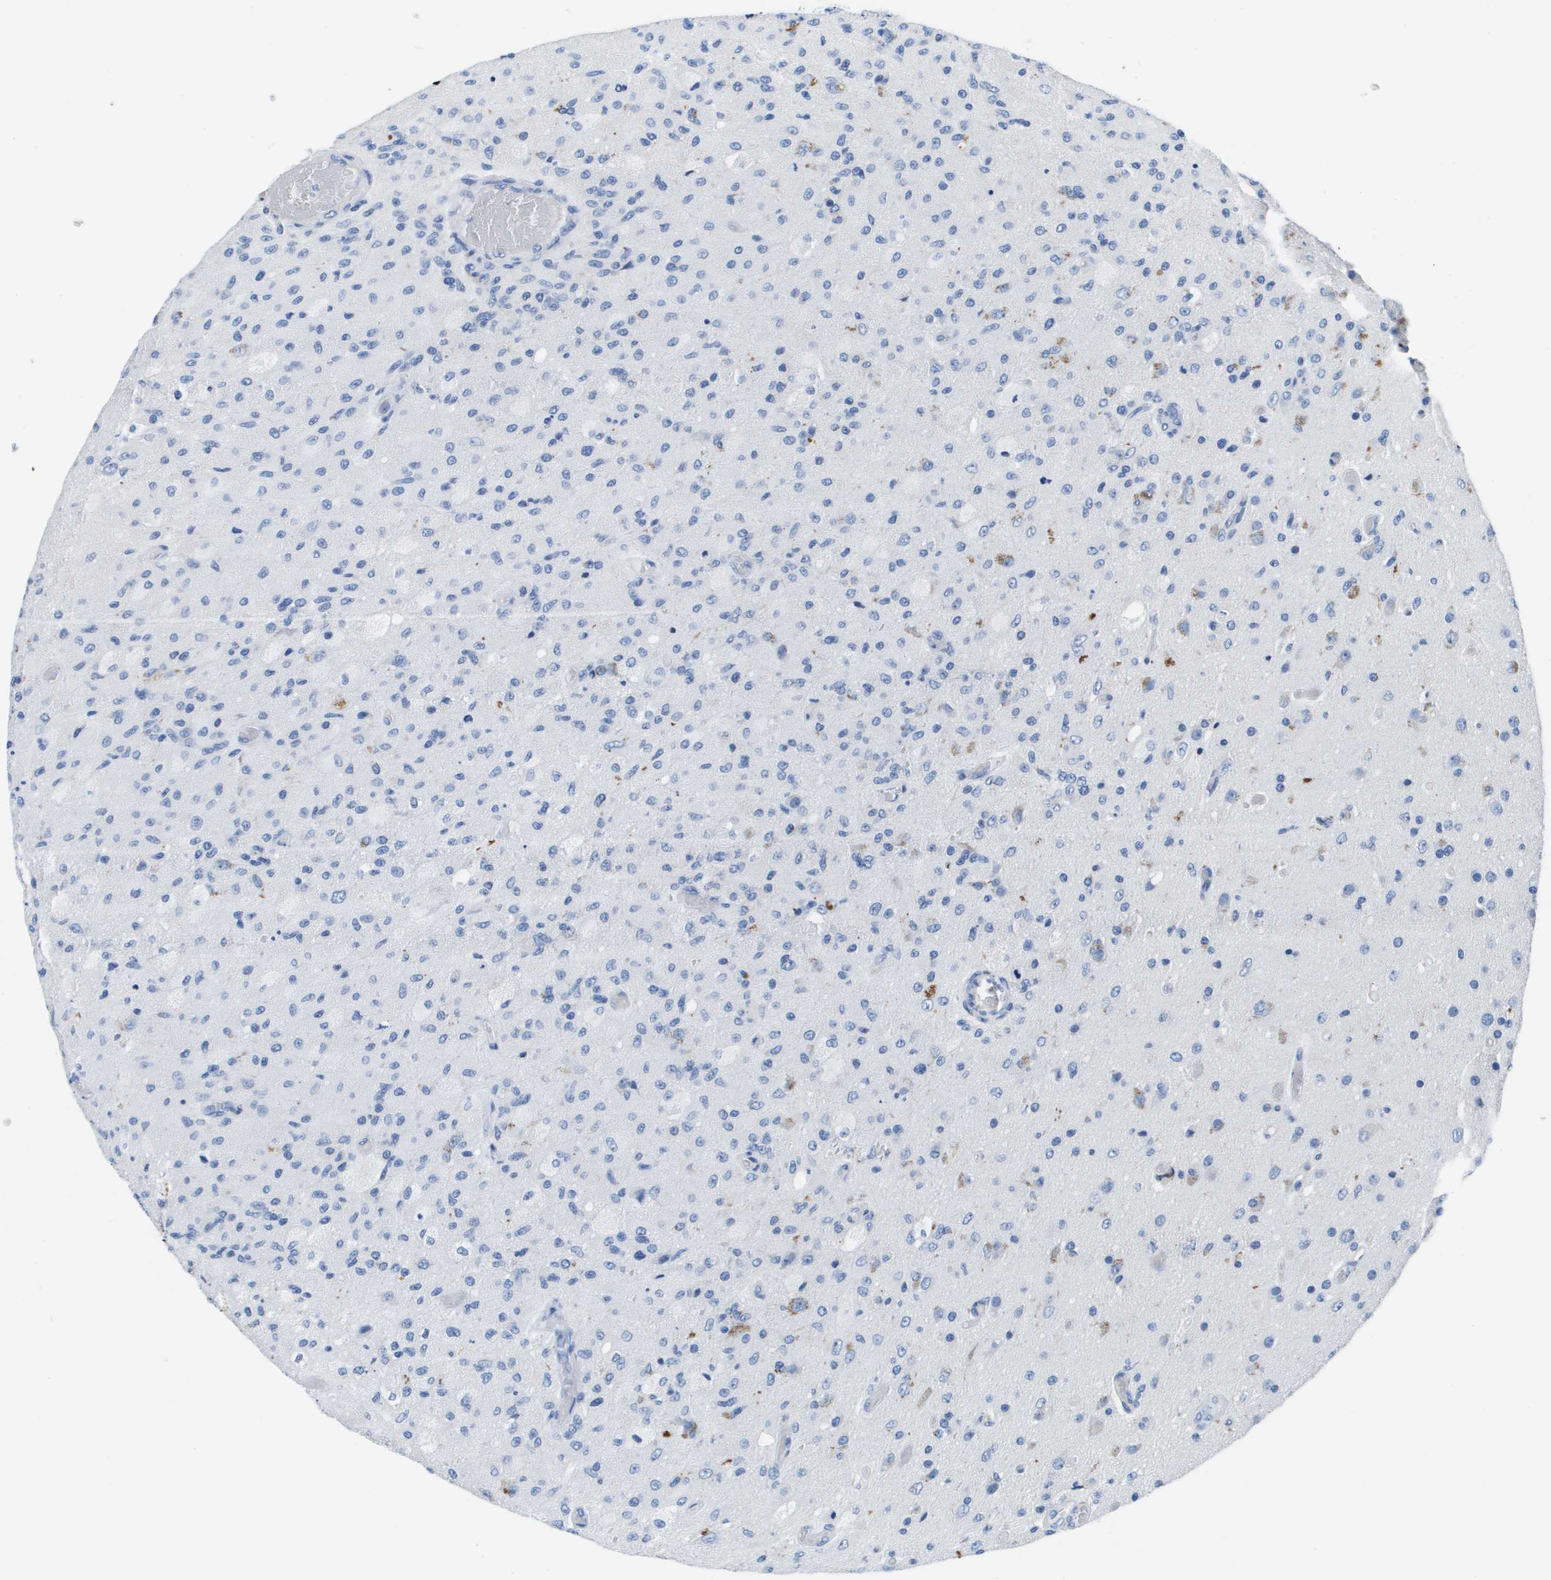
{"staining": {"intensity": "negative", "quantity": "none", "location": "none"}, "tissue": "glioma", "cell_type": "Tumor cells", "image_type": "cancer", "snomed": [{"axis": "morphology", "description": "Normal tissue, NOS"}, {"axis": "morphology", "description": "Glioma, malignant, High grade"}, {"axis": "topography", "description": "Cerebral cortex"}], "caption": "The micrograph shows no significant staining in tumor cells of glioma.", "gene": "MS4A1", "patient": {"sex": "male", "age": 77}}